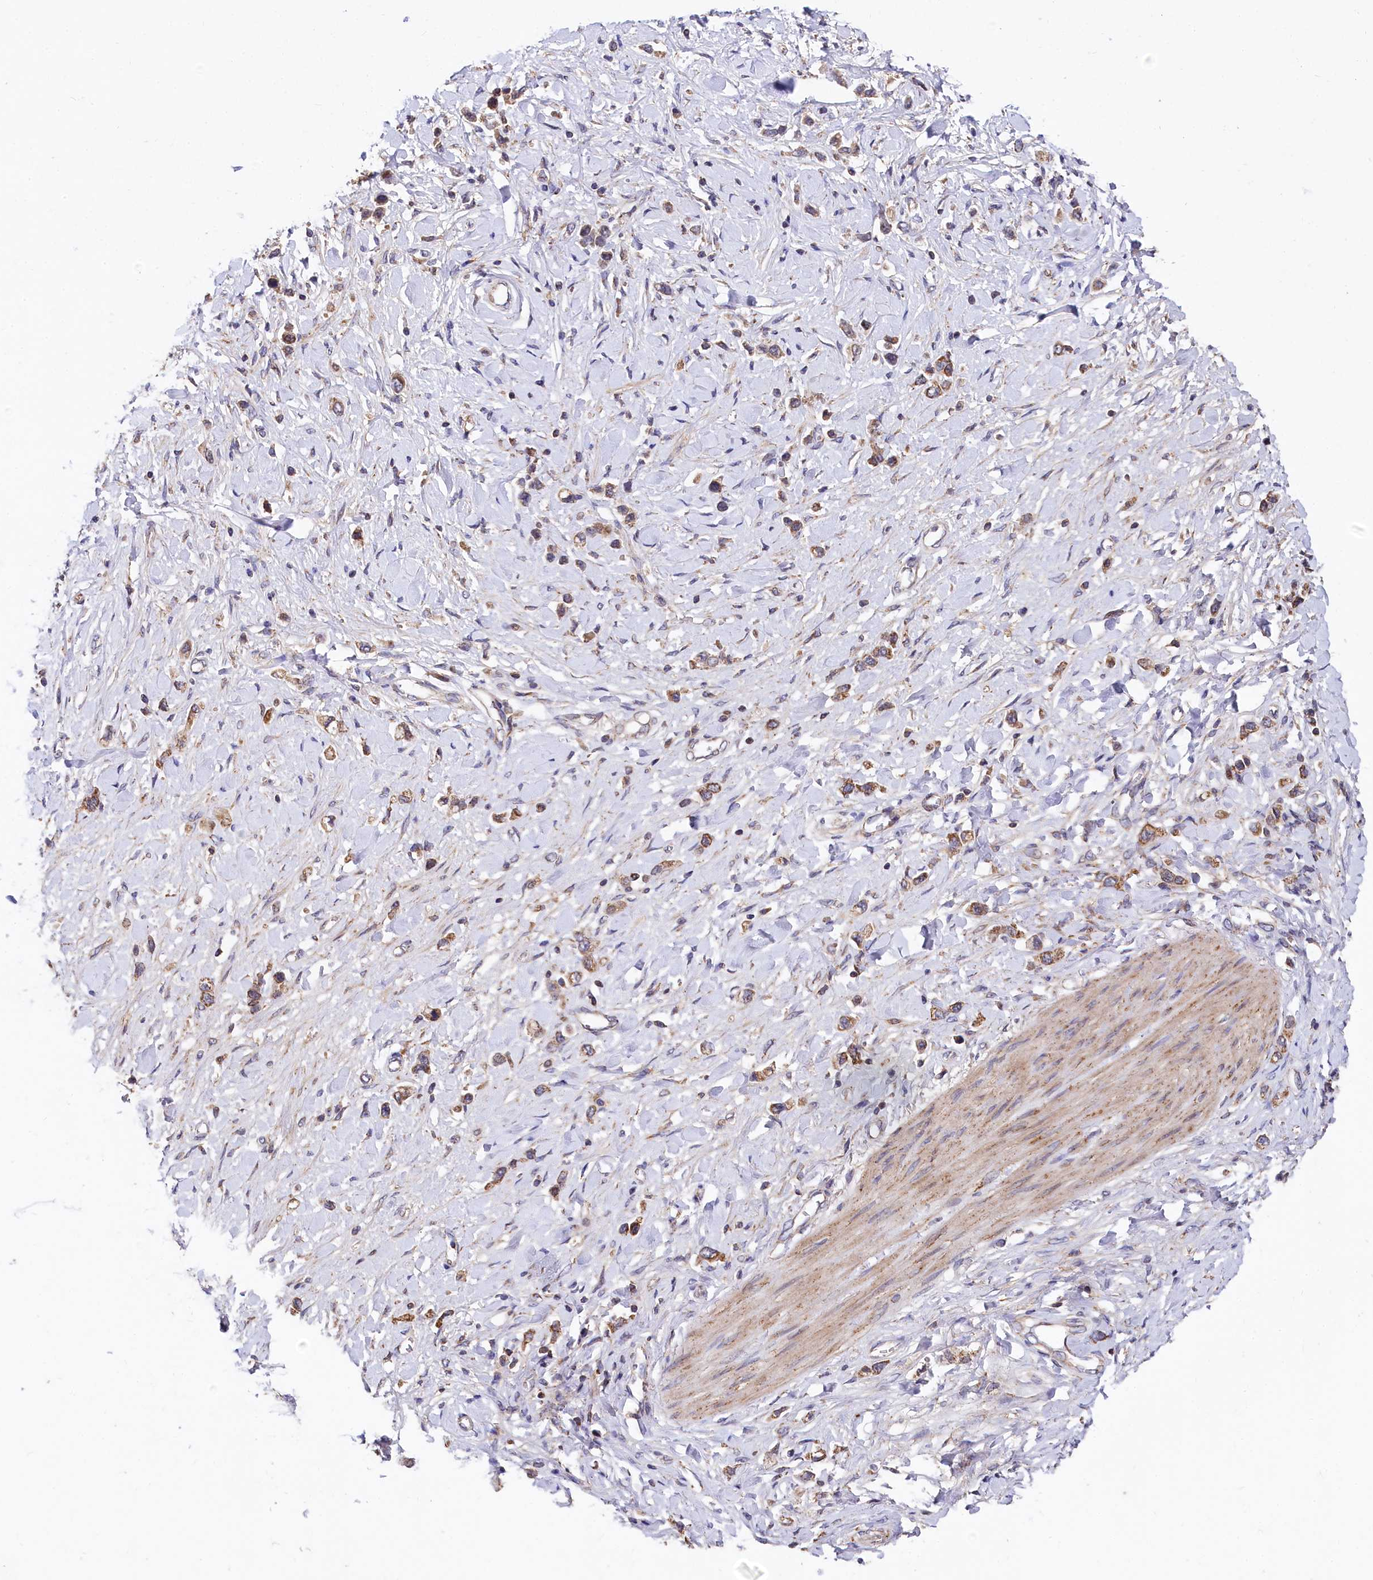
{"staining": {"intensity": "moderate", "quantity": ">75%", "location": "cytoplasmic/membranous"}, "tissue": "stomach cancer", "cell_type": "Tumor cells", "image_type": "cancer", "snomed": [{"axis": "morphology", "description": "Normal tissue, NOS"}, {"axis": "morphology", "description": "Adenocarcinoma, NOS"}, {"axis": "topography", "description": "Stomach, upper"}, {"axis": "topography", "description": "Stomach"}], "caption": "Brown immunohistochemical staining in stomach cancer (adenocarcinoma) displays moderate cytoplasmic/membranous expression in about >75% of tumor cells. The staining was performed using DAB, with brown indicating positive protein expression. Nuclei are stained blue with hematoxylin.", "gene": "SPRYD3", "patient": {"sex": "female", "age": 65}}